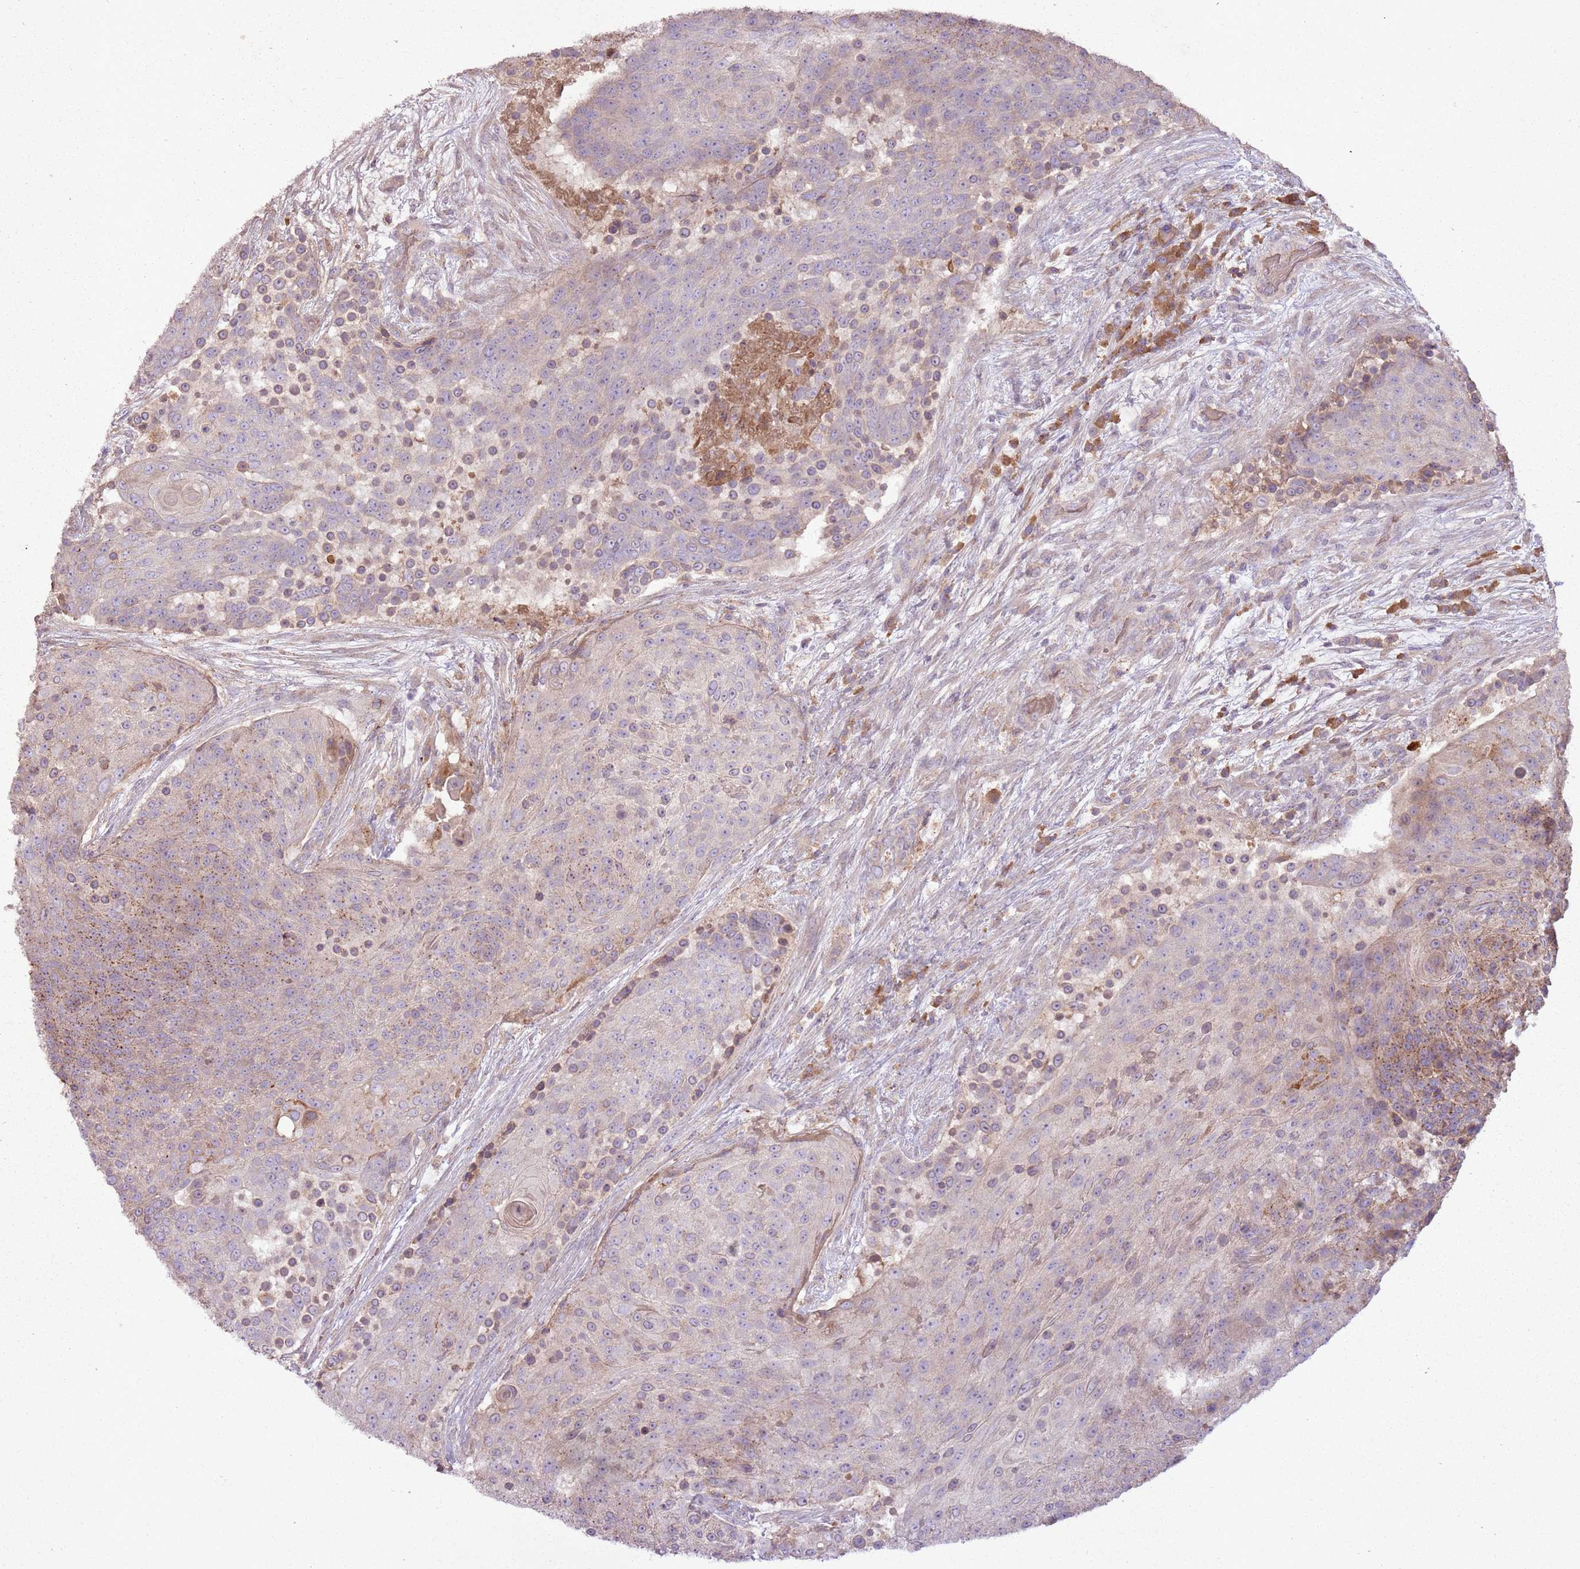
{"staining": {"intensity": "moderate", "quantity": "<25%", "location": "cytoplasmic/membranous"}, "tissue": "urothelial cancer", "cell_type": "Tumor cells", "image_type": "cancer", "snomed": [{"axis": "morphology", "description": "Urothelial carcinoma, High grade"}, {"axis": "topography", "description": "Urinary bladder"}], "caption": "A brown stain shows moderate cytoplasmic/membranous positivity of a protein in human urothelial cancer tumor cells.", "gene": "ANKRD24", "patient": {"sex": "female", "age": 63}}